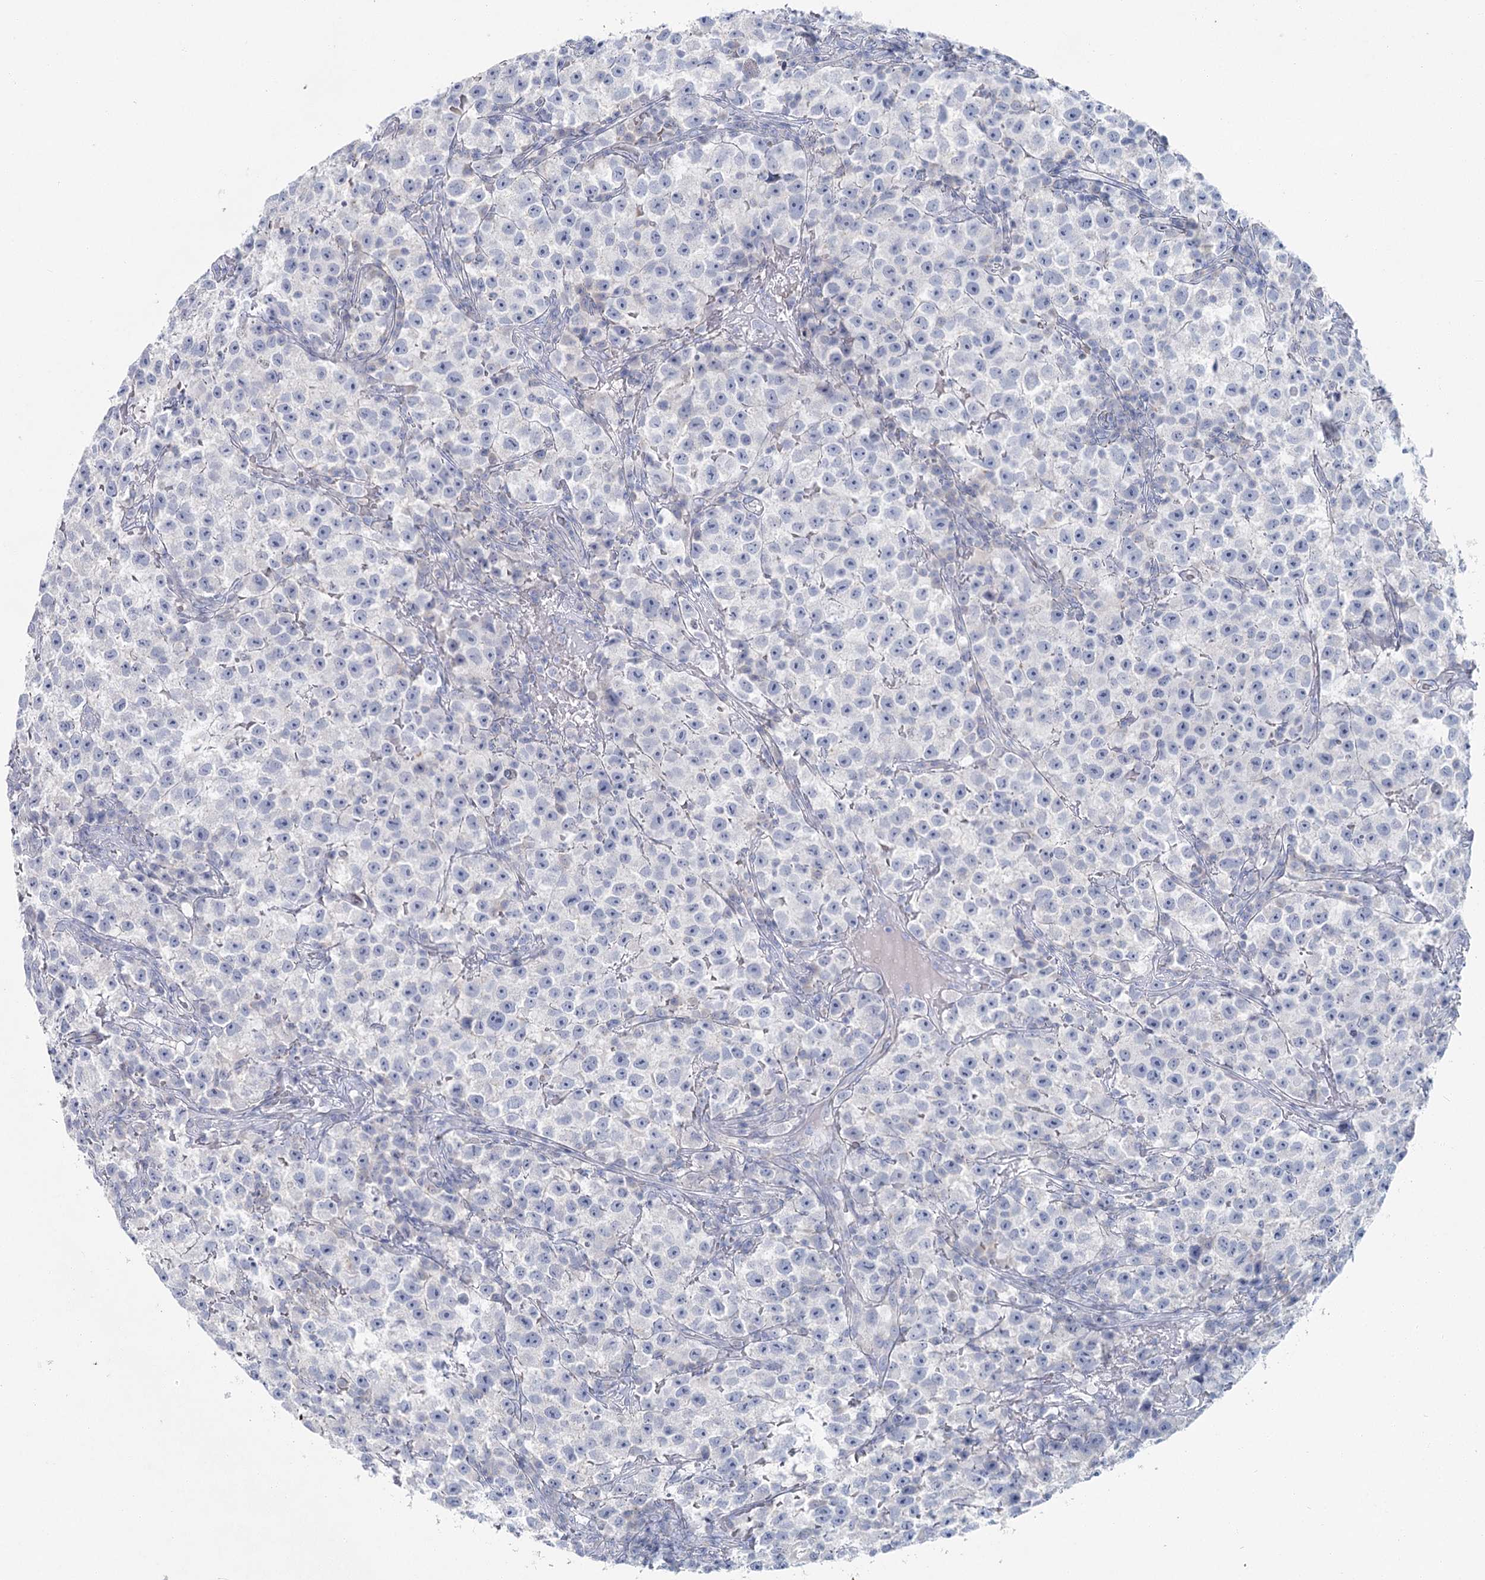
{"staining": {"intensity": "negative", "quantity": "none", "location": "none"}, "tissue": "testis cancer", "cell_type": "Tumor cells", "image_type": "cancer", "snomed": [{"axis": "morphology", "description": "Seminoma, NOS"}, {"axis": "topography", "description": "Testis"}], "caption": "Human testis cancer stained for a protein using immunohistochemistry (IHC) displays no expression in tumor cells.", "gene": "IFIT5", "patient": {"sex": "male", "age": 22}}